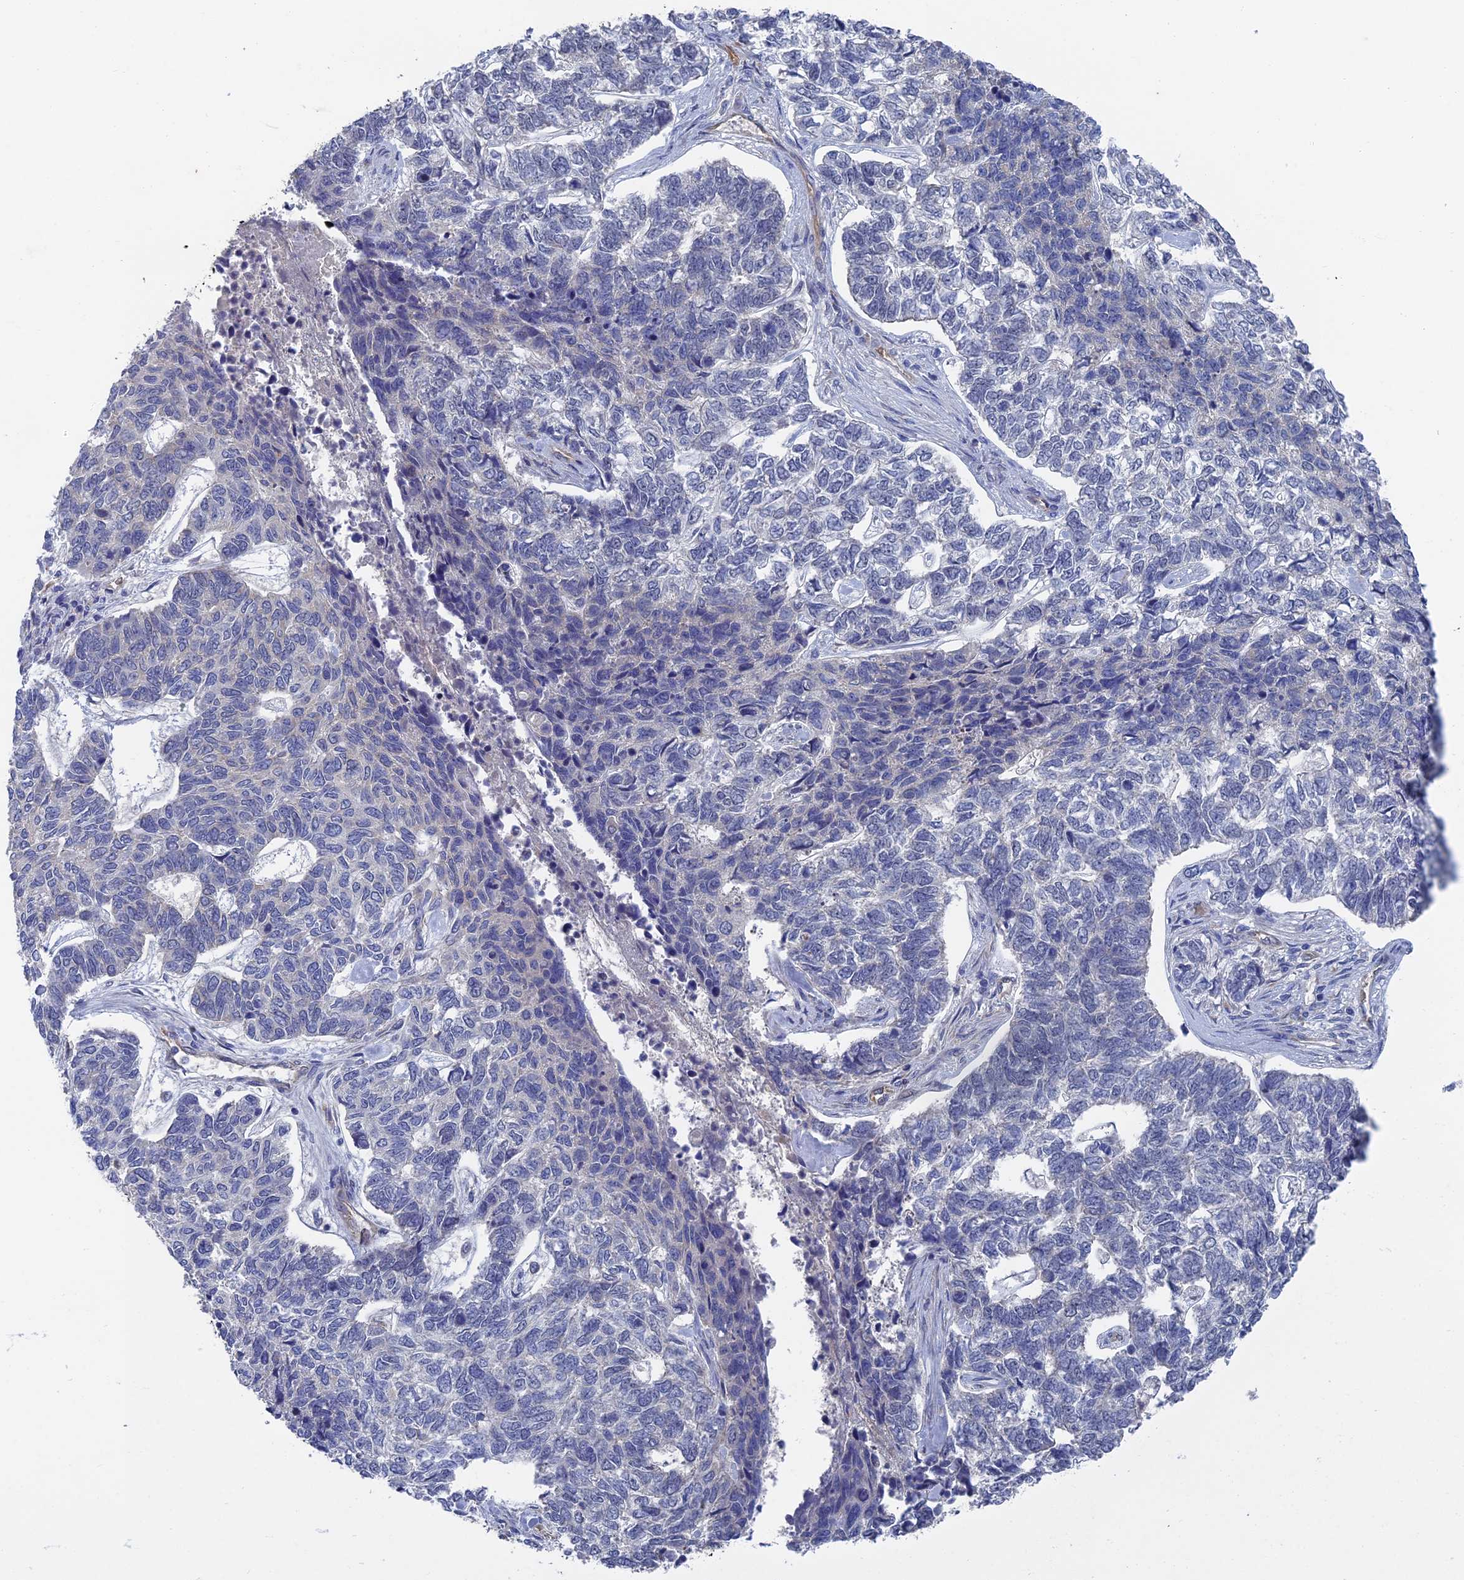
{"staining": {"intensity": "negative", "quantity": "none", "location": "none"}, "tissue": "skin cancer", "cell_type": "Tumor cells", "image_type": "cancer", "snomed": [{"axis": "morphology", "description": "Basal cell carcinoma"}, {"axis": "topography", "description": "Skin"}], "caption": "A high-resolution image shows IHC staining of skin cancer, which shows no significant expression in tumor cells.", "gene": "ARAP3", "patient": {"sex": "female", "age": 65}}